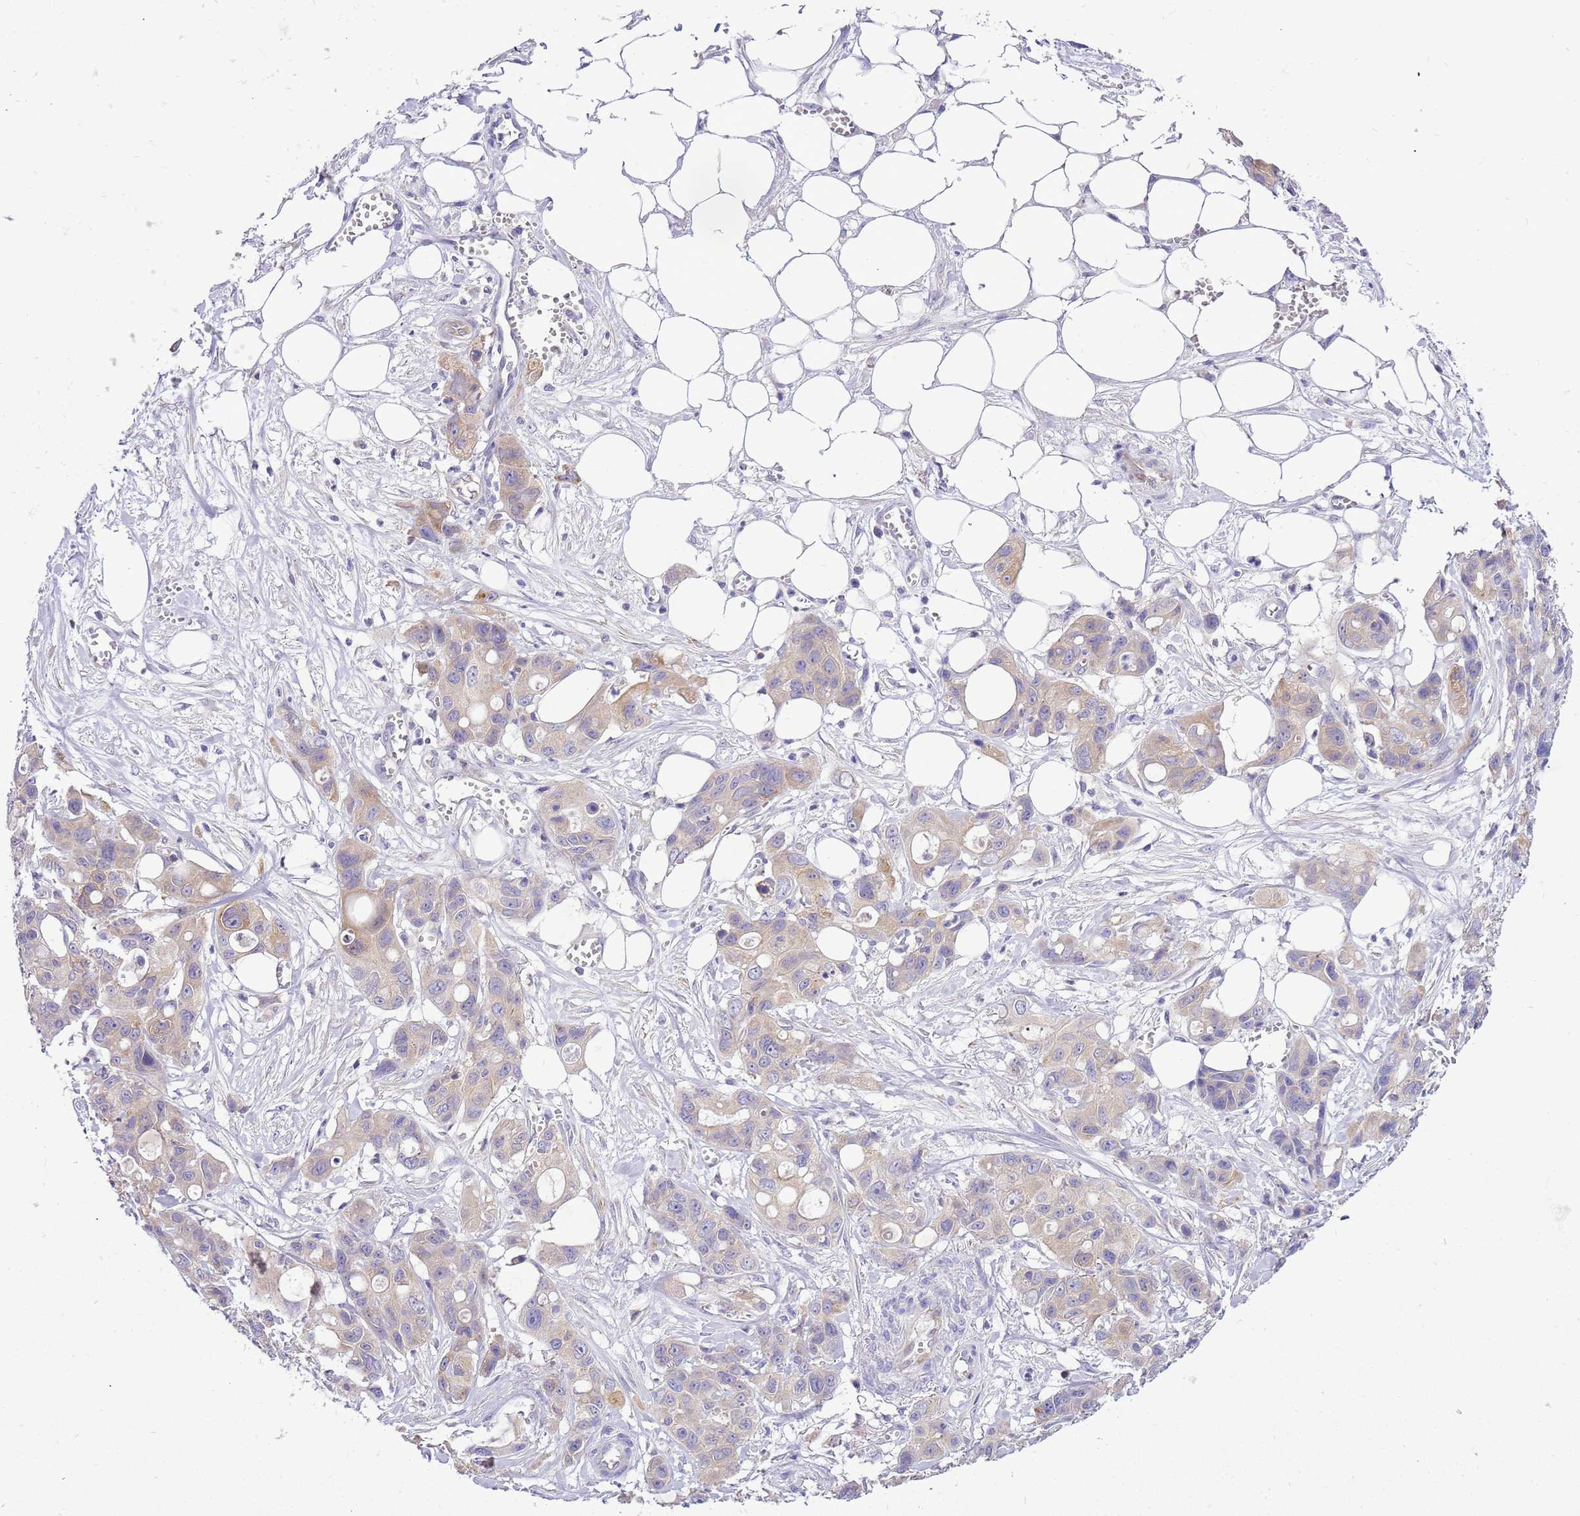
{"staining": {"intensity": "weak", "quantity": "25%-75%", "location": "cytoplasmic/membranous"}, "tissue": "ovarian cancer", "cell_type": "Tumor cells", "image_type": "cancer", "snomed": [{"axis": "morphology", "description": "Cystadenocarcinoma, mucinous, NOS"}, {"axis": "topography", "description": "Ovary"}], "caption": "Mucinous cystadenocarcinoma (ovarian) tissue exhibits weak cytoplasmic/membranous expression in approximately 25%-75% of tumor cells, visualized by immunohistochemistry.", "gene": "GLCE", "patient": {"sex": "female", "age": 70}}